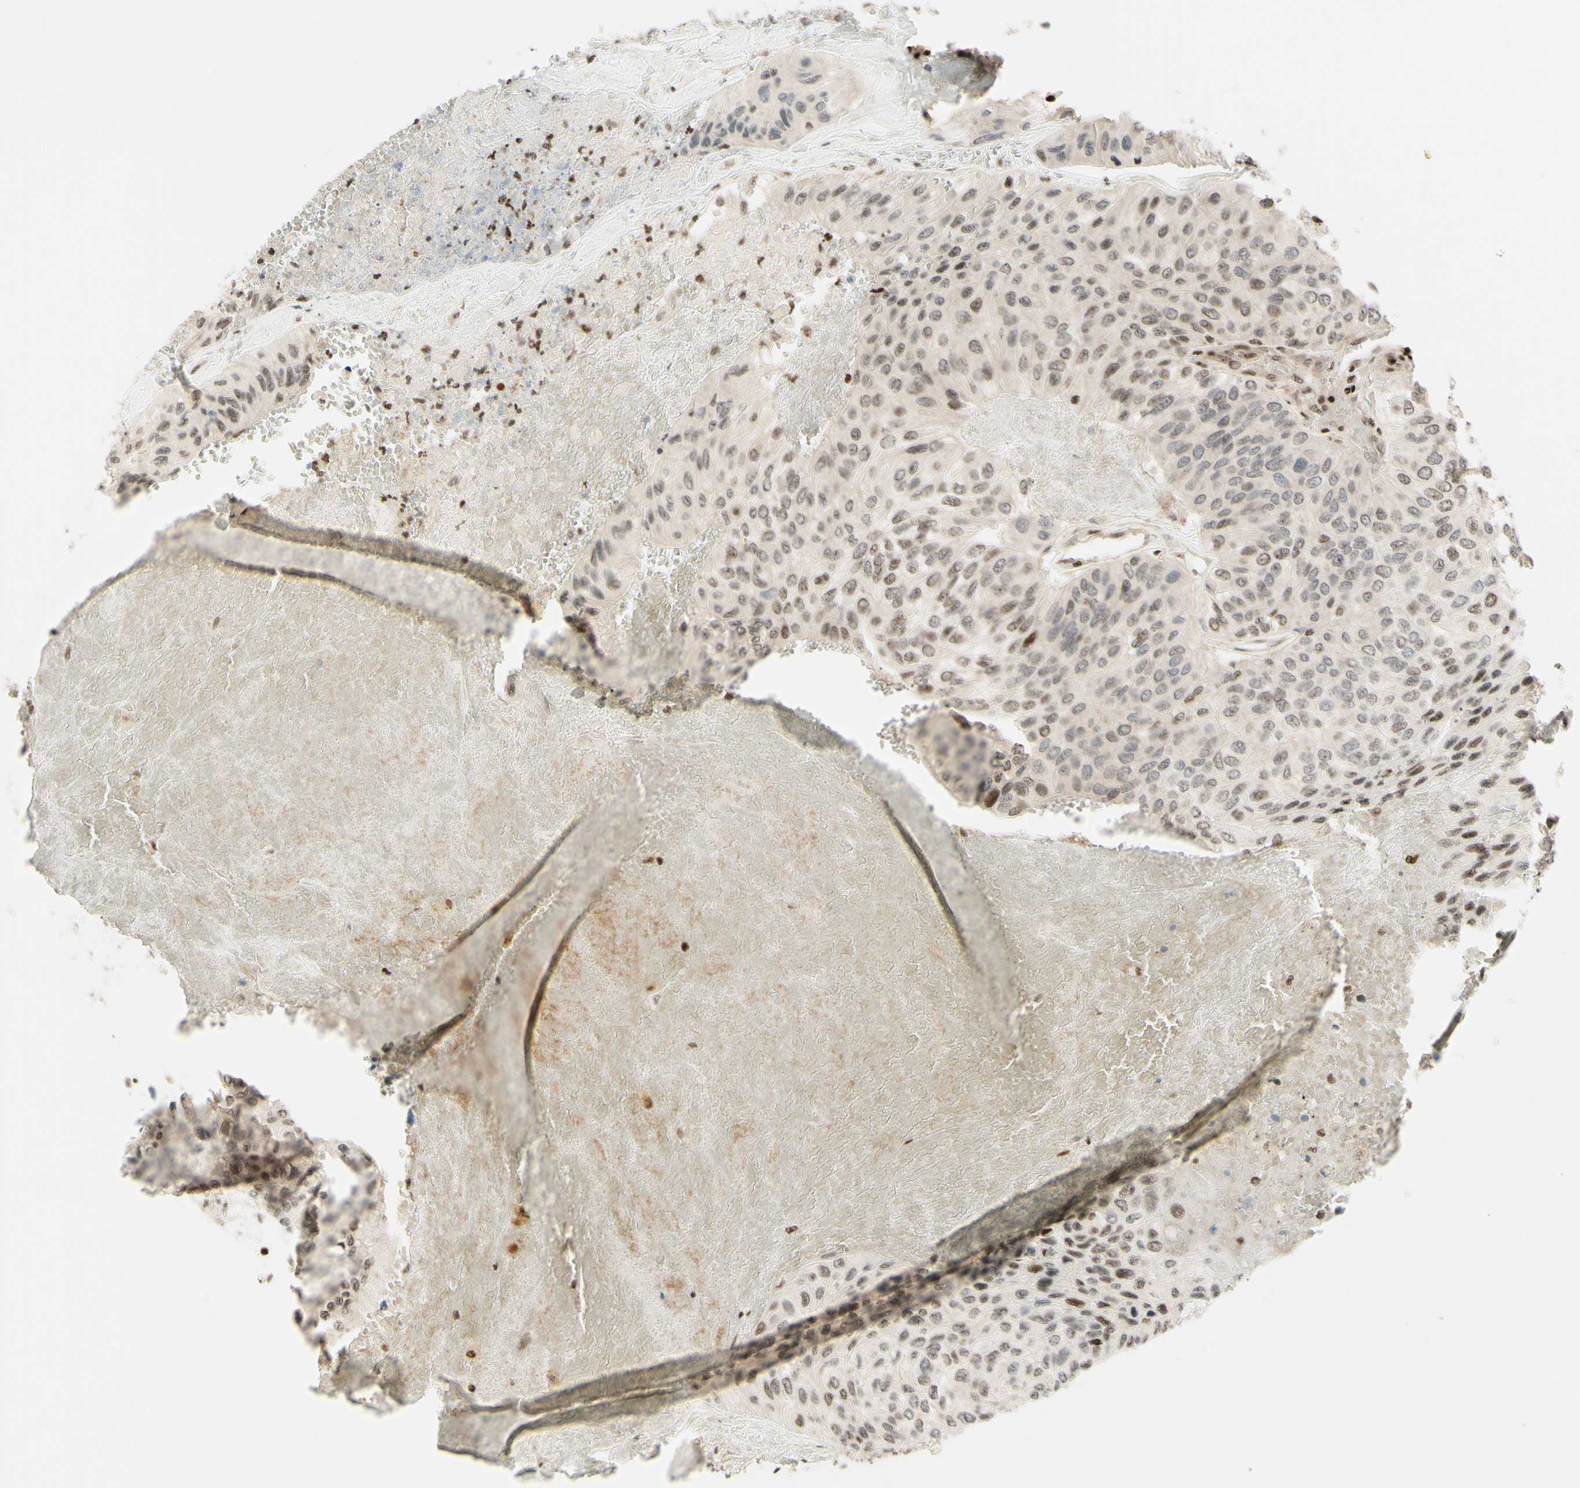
{"staining": {"intensity": "weak", "quantity": "25%-75%", "location": "cytoplasmic/membranous,nuclear"}, "tissue": "urothelial cancer", "cell_type": "Tumor cells", "image_type": "cancer", "snomed": [{"axis": "morphology", "description": "Urothelial carcinoma, High grade"}, {"axis": "topography", "description": "Urinary bladder"}], "caption": "Immunohistochemical staining of urothelial cancer exhibits low levels of weak cytoplasmic/membranous and nuclear positivity in approximately 25%-75% of tumor cells.", "gene": "CDKL5", "patient": {"sex": "male", "age": 66}}